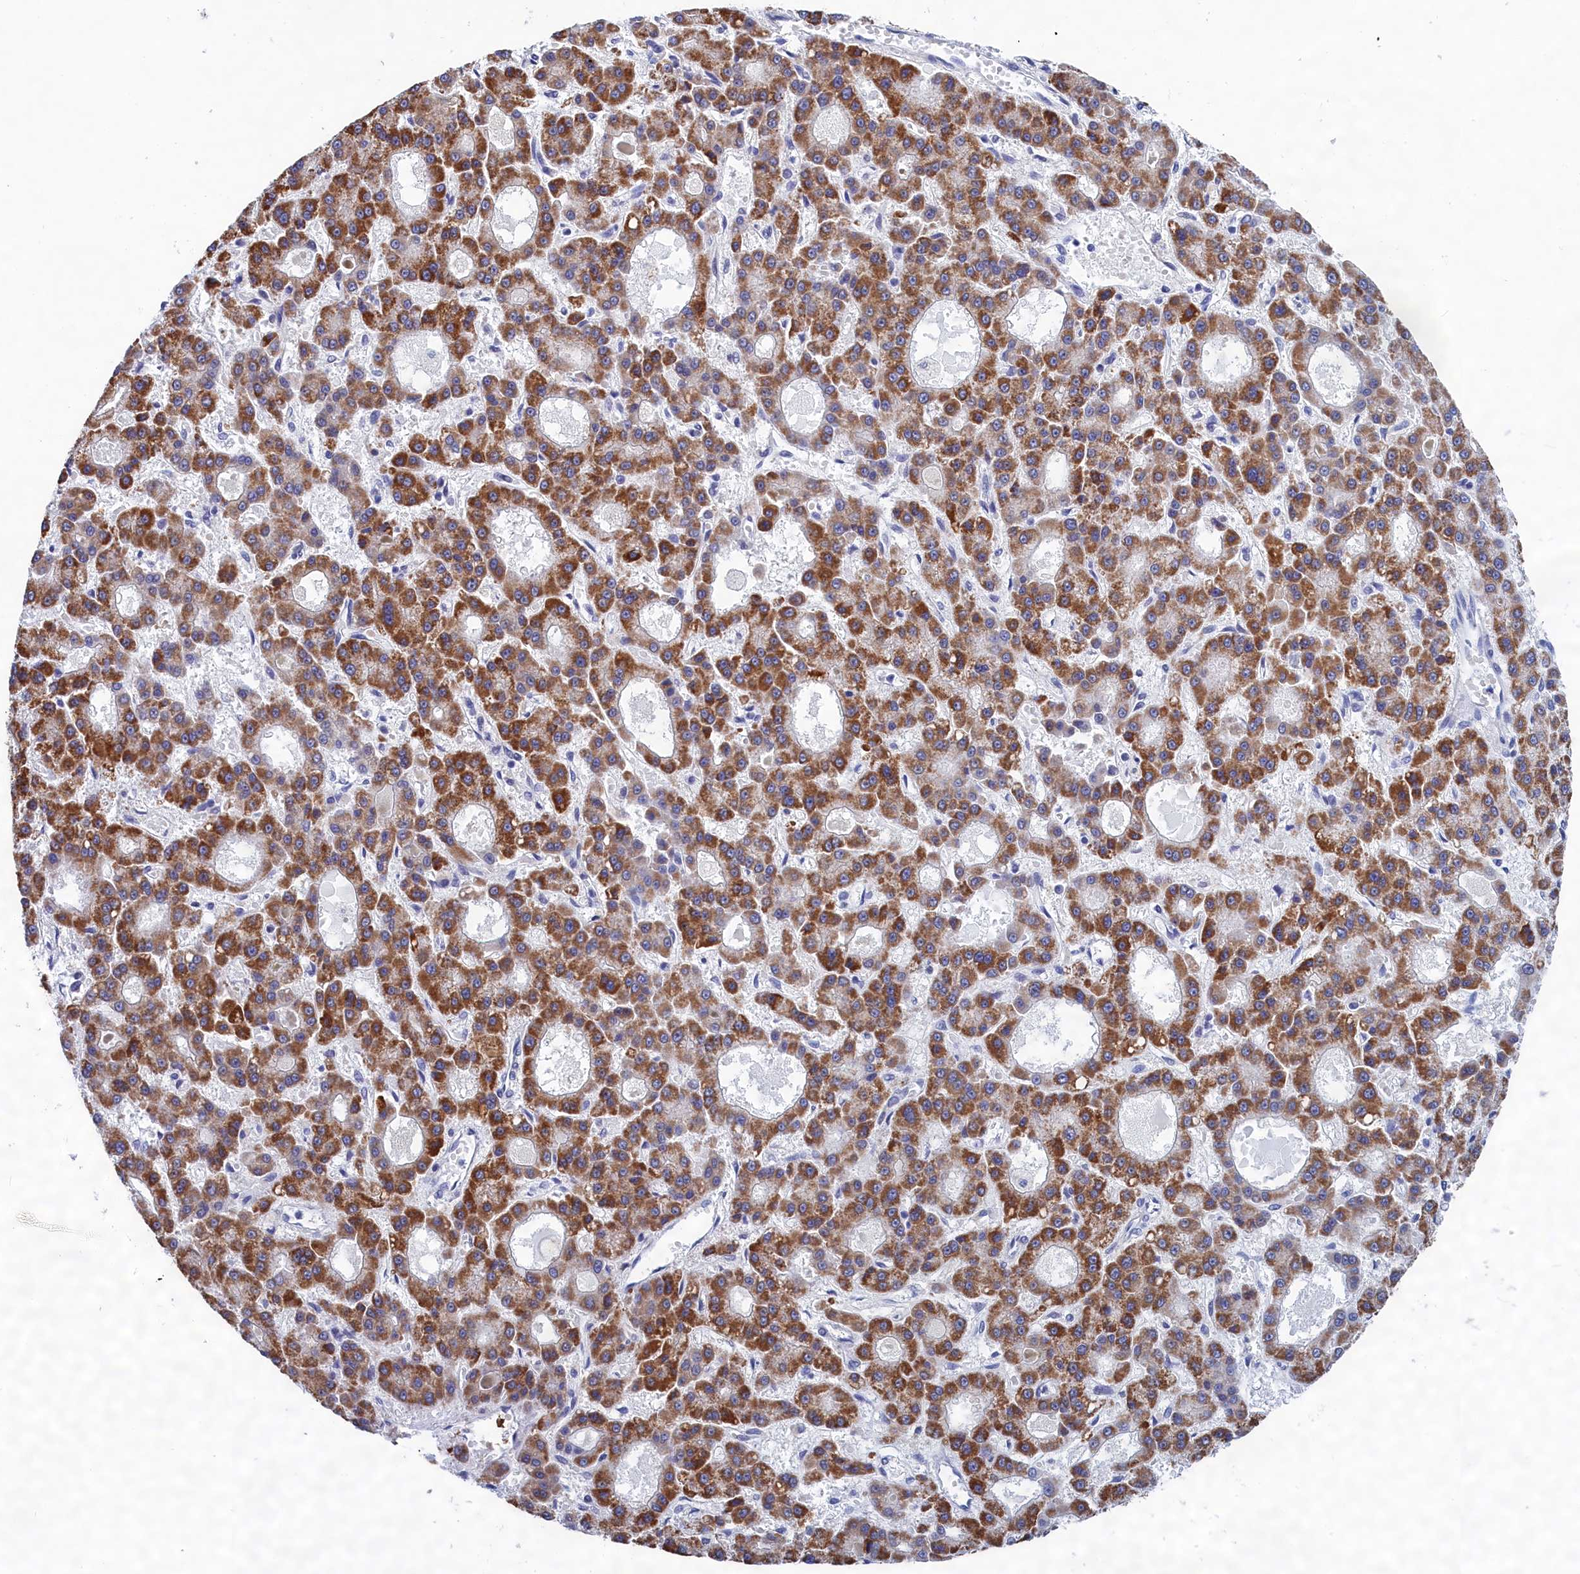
{"staining": {"intensity": "moderate", "quantity": ">75%", "location": "cytoplasmic/membranous"}, "tissue": "liver cancer", "cell_type": "Tumor cells", "image_type": "cancer", "snomed": [{"axis": "morphology", "description": "Carcinoma, Hepatocellular, NOS"}, {"axis": "topography", "description": "Liver"}], "caption": "Immunohistochemistry (IHC) (DAB) staining of human hepatocellular carcinoma (liver) displays moderate cytoplasmic/membranous protein positivity in about >75% of tumor cells. (Stains: DAB in brown, nuclei in blue, Microscopy: brightfield microscopy at high magnification).", "gene": "PGP", "patient": {"sex": "male", "age": 70}}